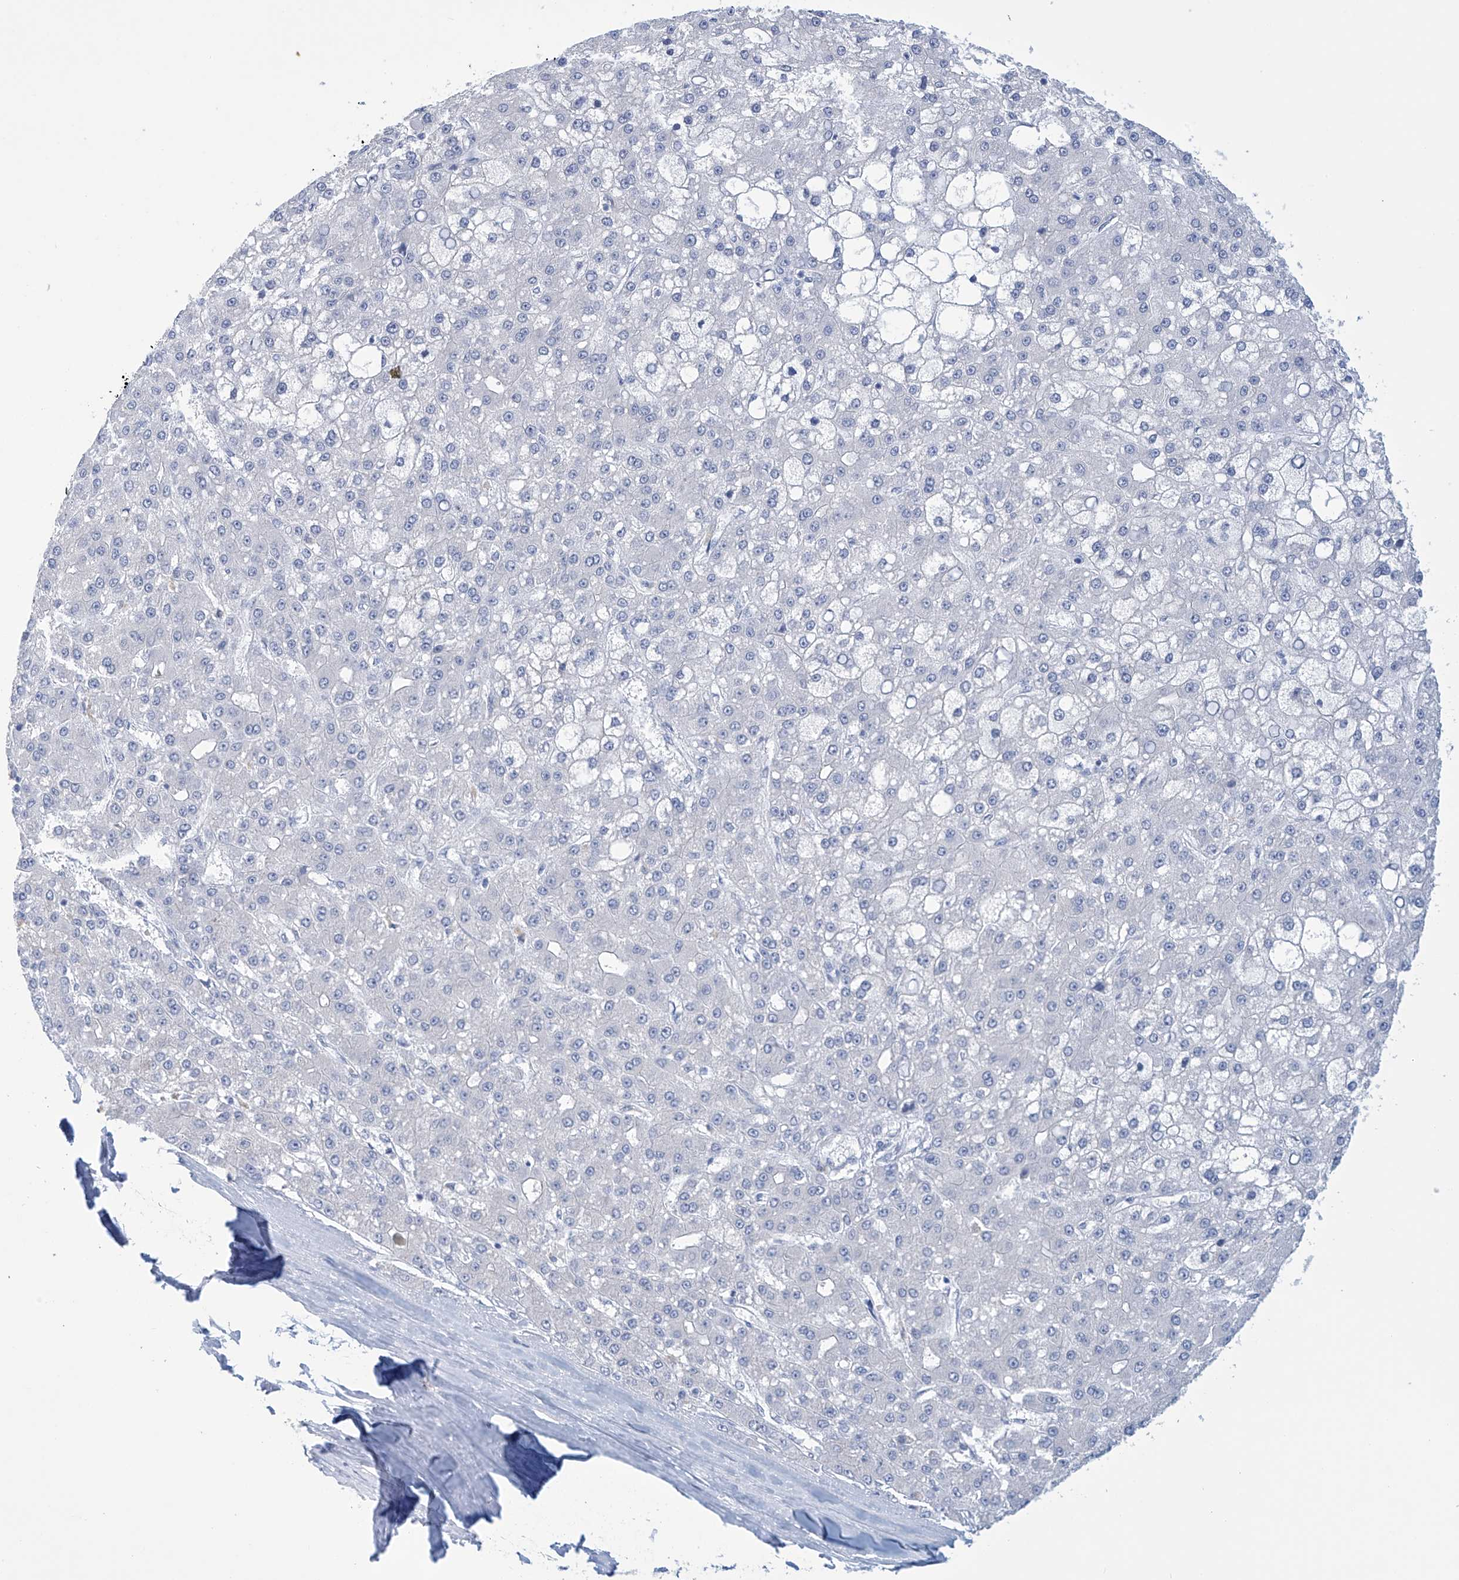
{"staining": {"intensity": "negative", "quantity": "none", "location": "none"}, "tissue": "liver cancer", "cell_type": "Tumor cells", "image_type": "cancer", "snomed": [{"axis": "morphology", "description": "Carcinoma, Hepatocellular, NOS"}, {"axis": "topography", "description": "Liver"}], "caption": "The immunohistochemistry (IHC) photomicrograph has no significant expression in tumor cells of liver cancer (hepatocellular carcinoma) tissue.", "gene": "DSP", "patient": {"sex": "male", "age": 67}}